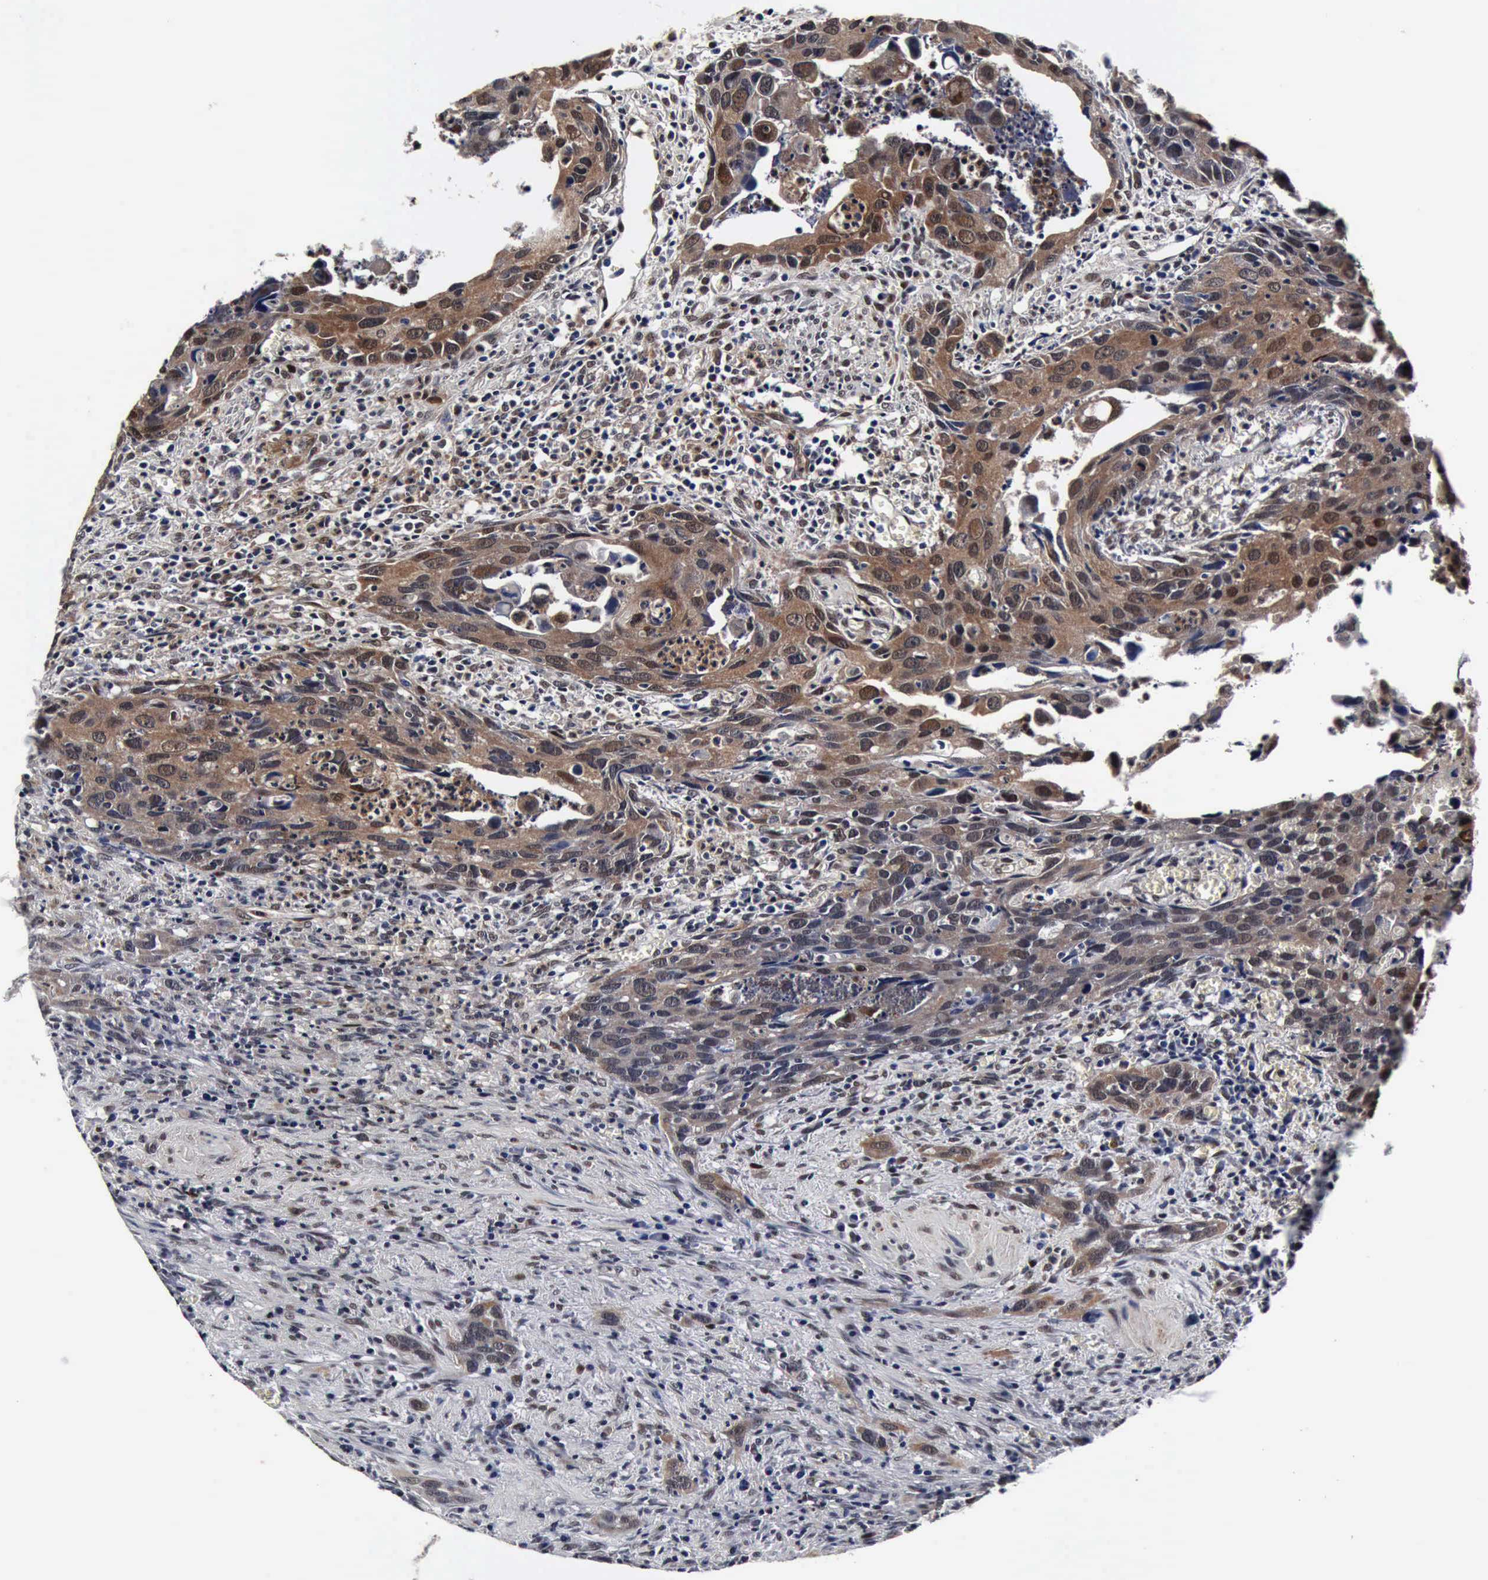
{"staining": {"intensity": "moderate", "quantity": ">75%", "location": "cytoplasmic/membranous,nuclear"}, "tissue": "urothelial cancer", "cell_type": "Tumor cells", "image_type": "cancer", "snomed": [{"axis": "morphology", "description": "Urothelial carcinoma, High grade"}, {"axis": "topography", "description": "Urinary bladder"}], "caption": "Immunohistochemical staining of human urothelial cancer shows medium levels of moderate cytoplasmic/membranous and nuclear protein positivity in approximately >75% of tumor cells.", "gene": "UBC", "patient": {"sex": "male", "age": 71}}